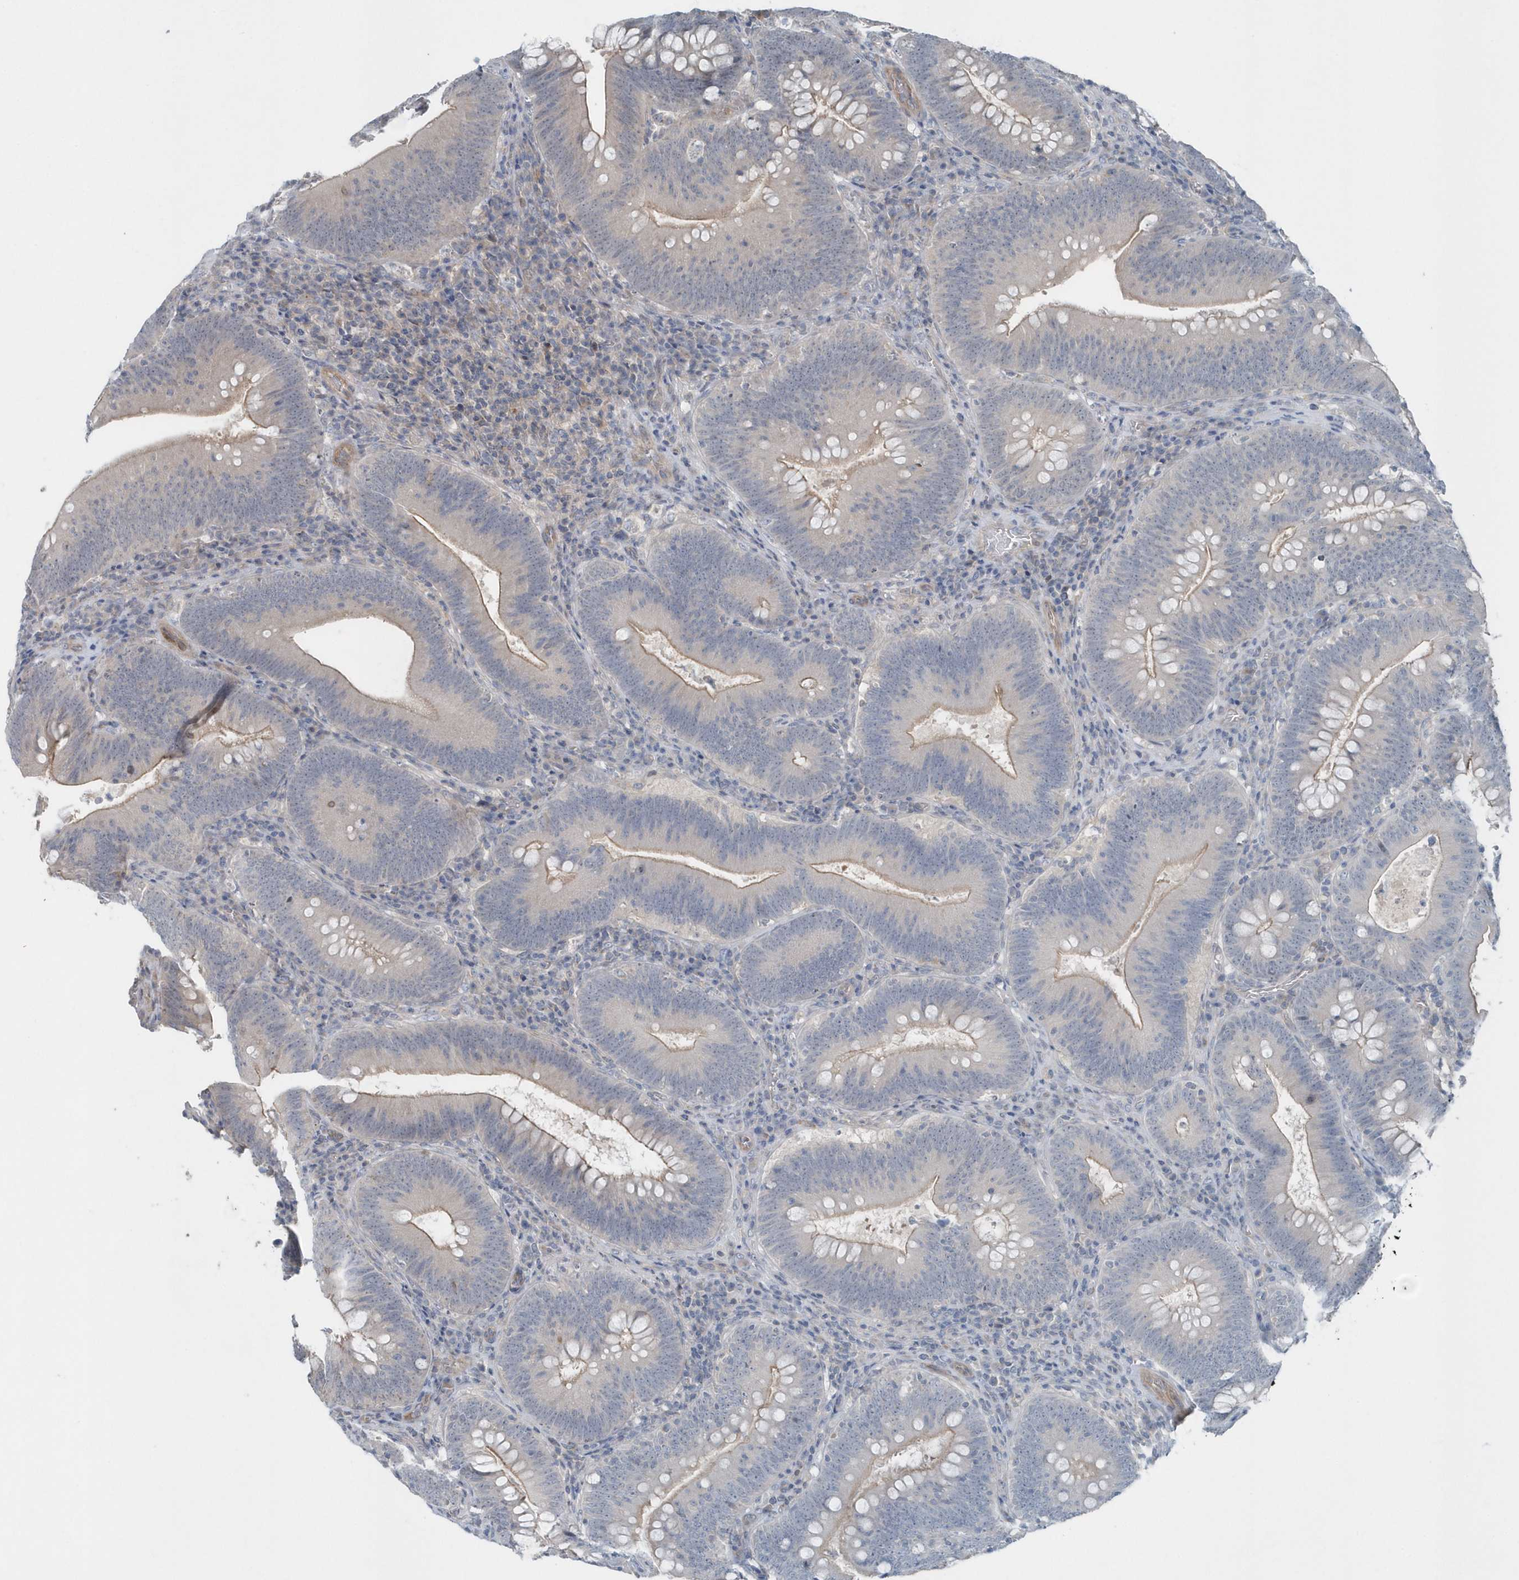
{"staining": {"intensity": "weak", "quantity": "25%-75%", "location": "cytoplasmic/membranous"}, "tissue": "colorectal cancer", "cell_type": "Tumor cells", "image_type": "cancer", "snomed": [{"axis": "morphology", "description": "Normal tissue, NOS"}, {"axis": "topography", "description": "Colon"}], "caption": "IHC image of neoplastic tissue: human colorectal cancer stained using immunohistochemistry demonstrates low levels of weak protein expression localized specifically in the cytoplasmic/membranous of tumor cells, appearing as a cytoplasmic/membranous brown color.", "gene": "MCC", "patient": {"sex": "female", "age": 82}}